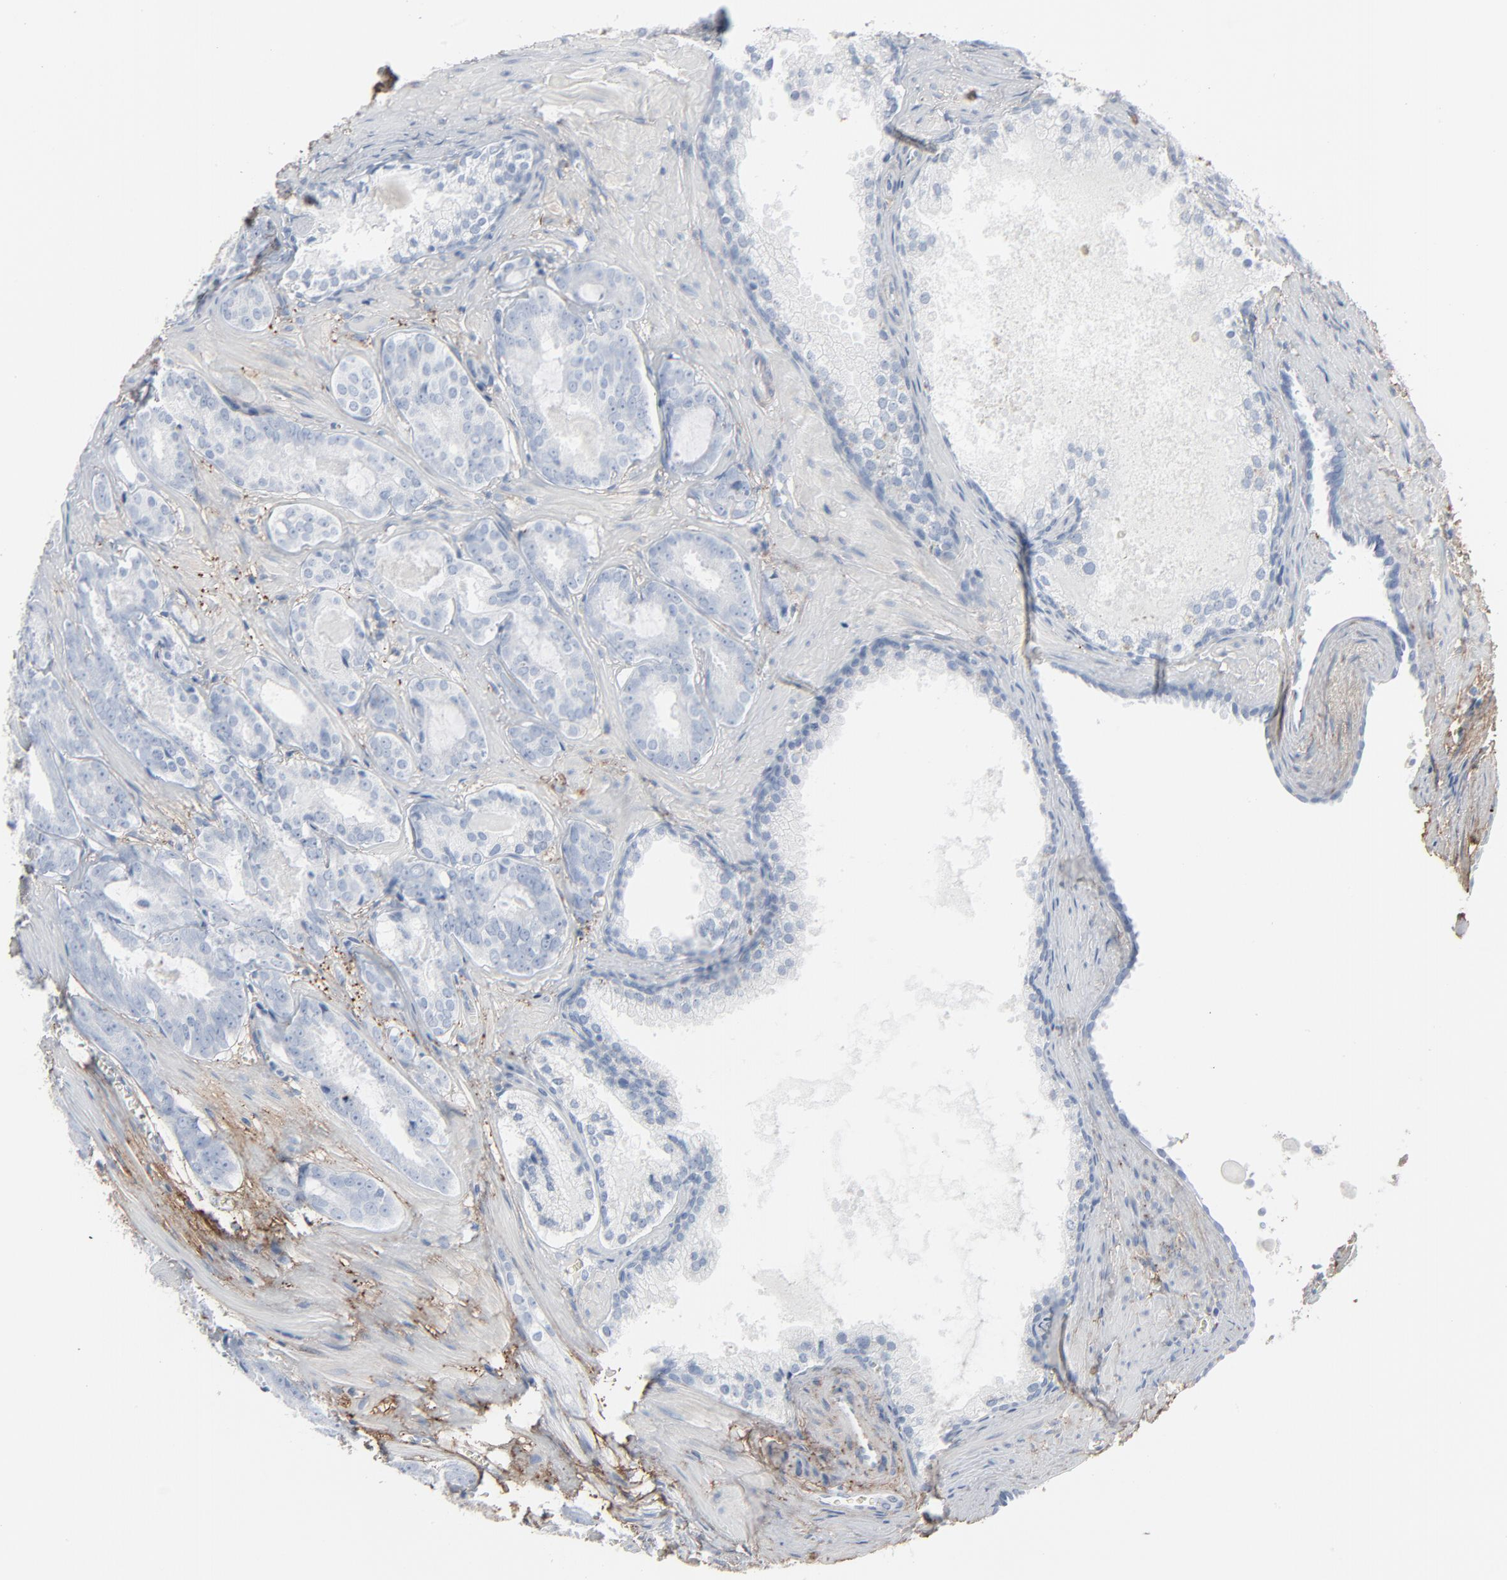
{"staining": {"intensity": "negative", "quantity": "none", "location": "none"}, "tissue": "prostate cancer", "cell_type": "Tumor cells", "image_type": "cancer", "snomed": [{"axis": "morphology", "description": "Adenocarcinoma, Medium grade"}, {"axis": "topography", "description": "Prostate"}], "caption": "This is an immunohistochemistry (IHC) image of prostate medium-grade adenocarcinoma. There is no positivity in tumor cells.", "gene": "BGN", "patient": {"sex": "male", "age": 64}}